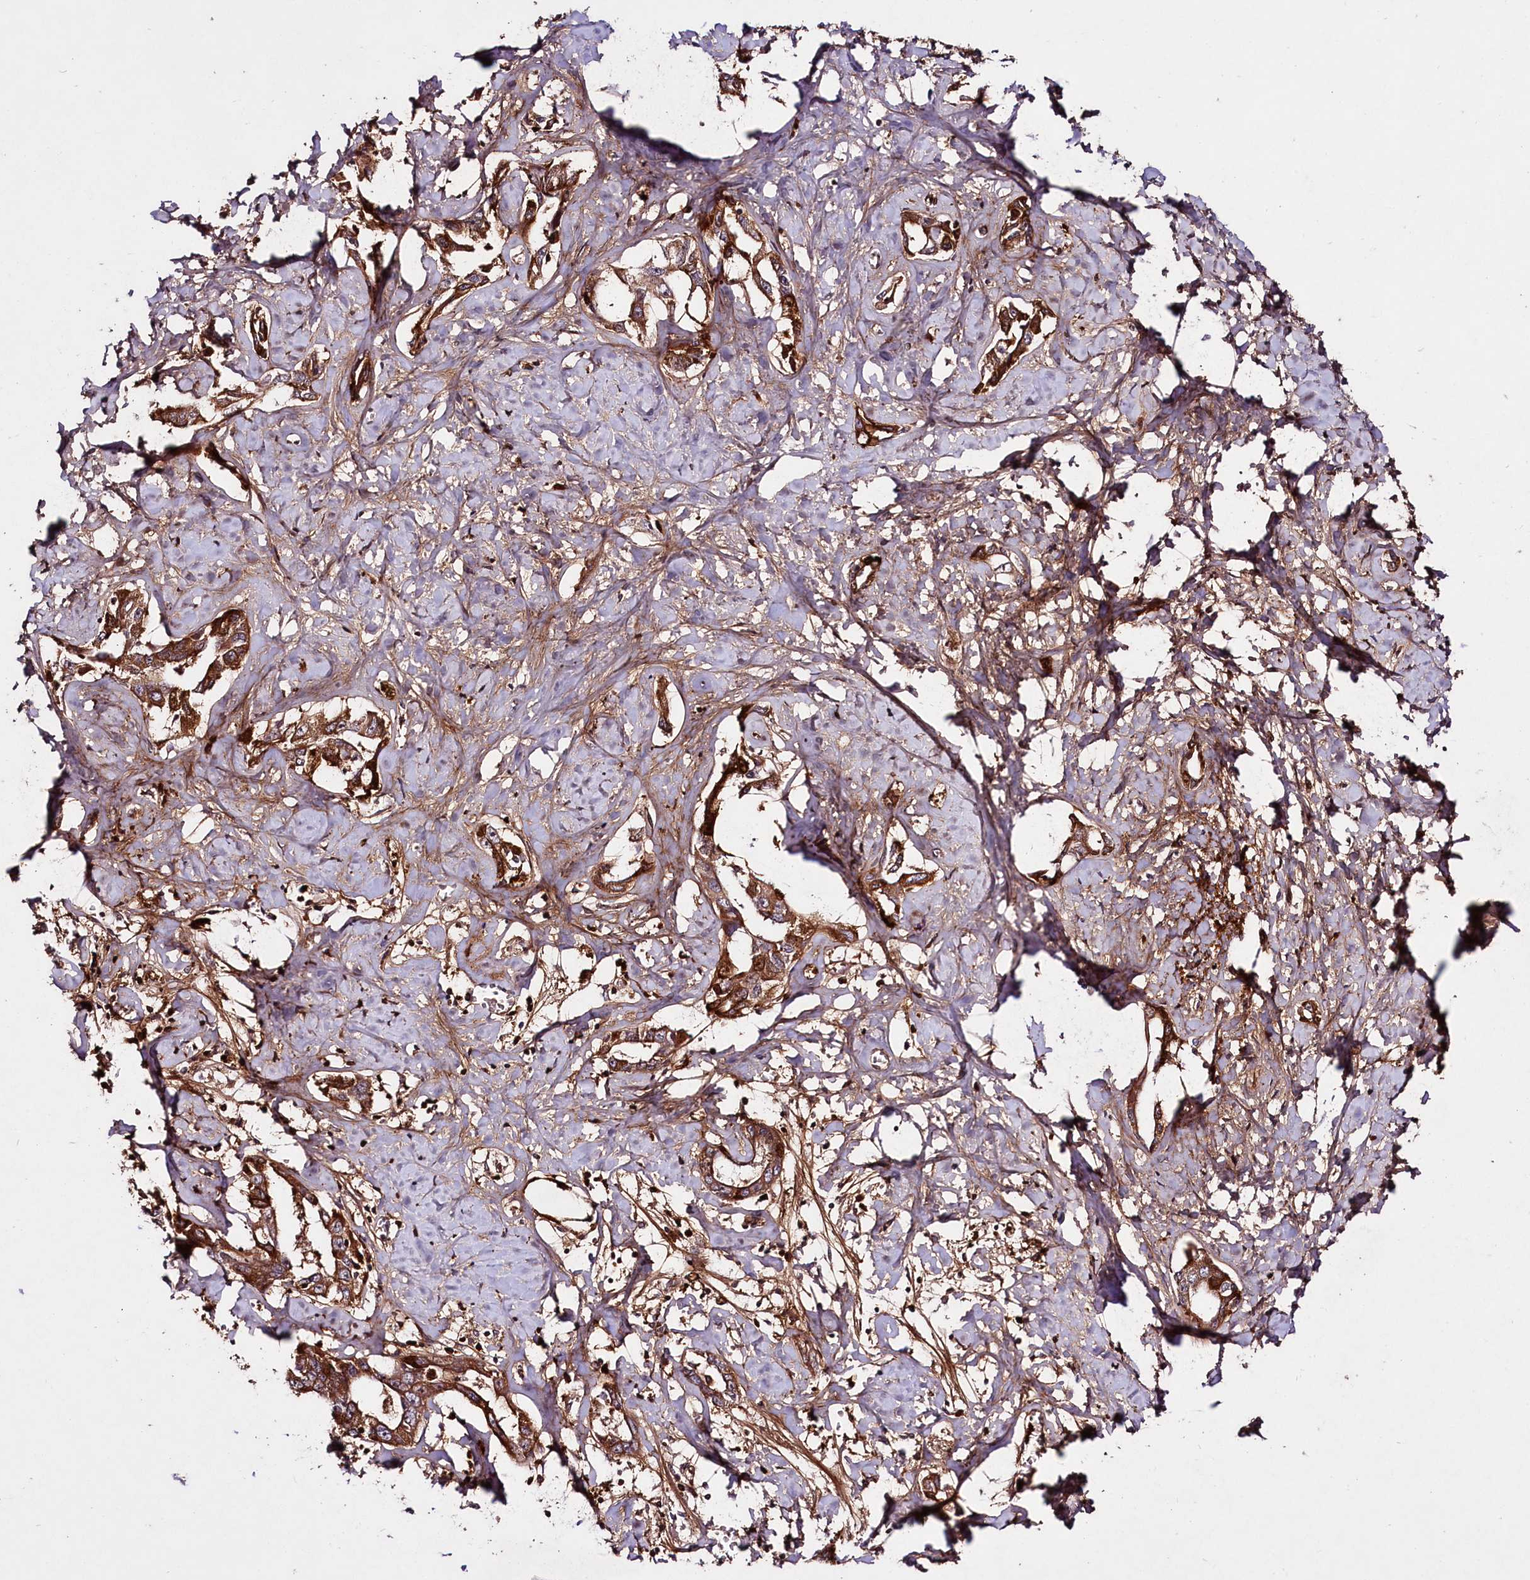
{"staining": {"intensity": "strong", "quantity": ">75%", "location": "cytoplasmic/membranous"}, "tissue": "liver cancer", "cell_type": "Tumor cells", "image_type": "cancer", "snomed": [{"axis": "morphology", "description": "Cholangiocarcinoma"}, {"axis": "topography", "description": "Liver"}], "caption": "Protein analysis of liver cholangiocarcinoma tissue exhibits strong cytoplasmic/membranous positivity in about >75% of tumor cells. (Stains: DAB (3,3'-diaminobenzidine) in brown, nuclei in blue, Microscopy: brightfield microscopy at high magnification).", "gene": "TNPO3", "patient": {"sex": "male", "age": 59}}